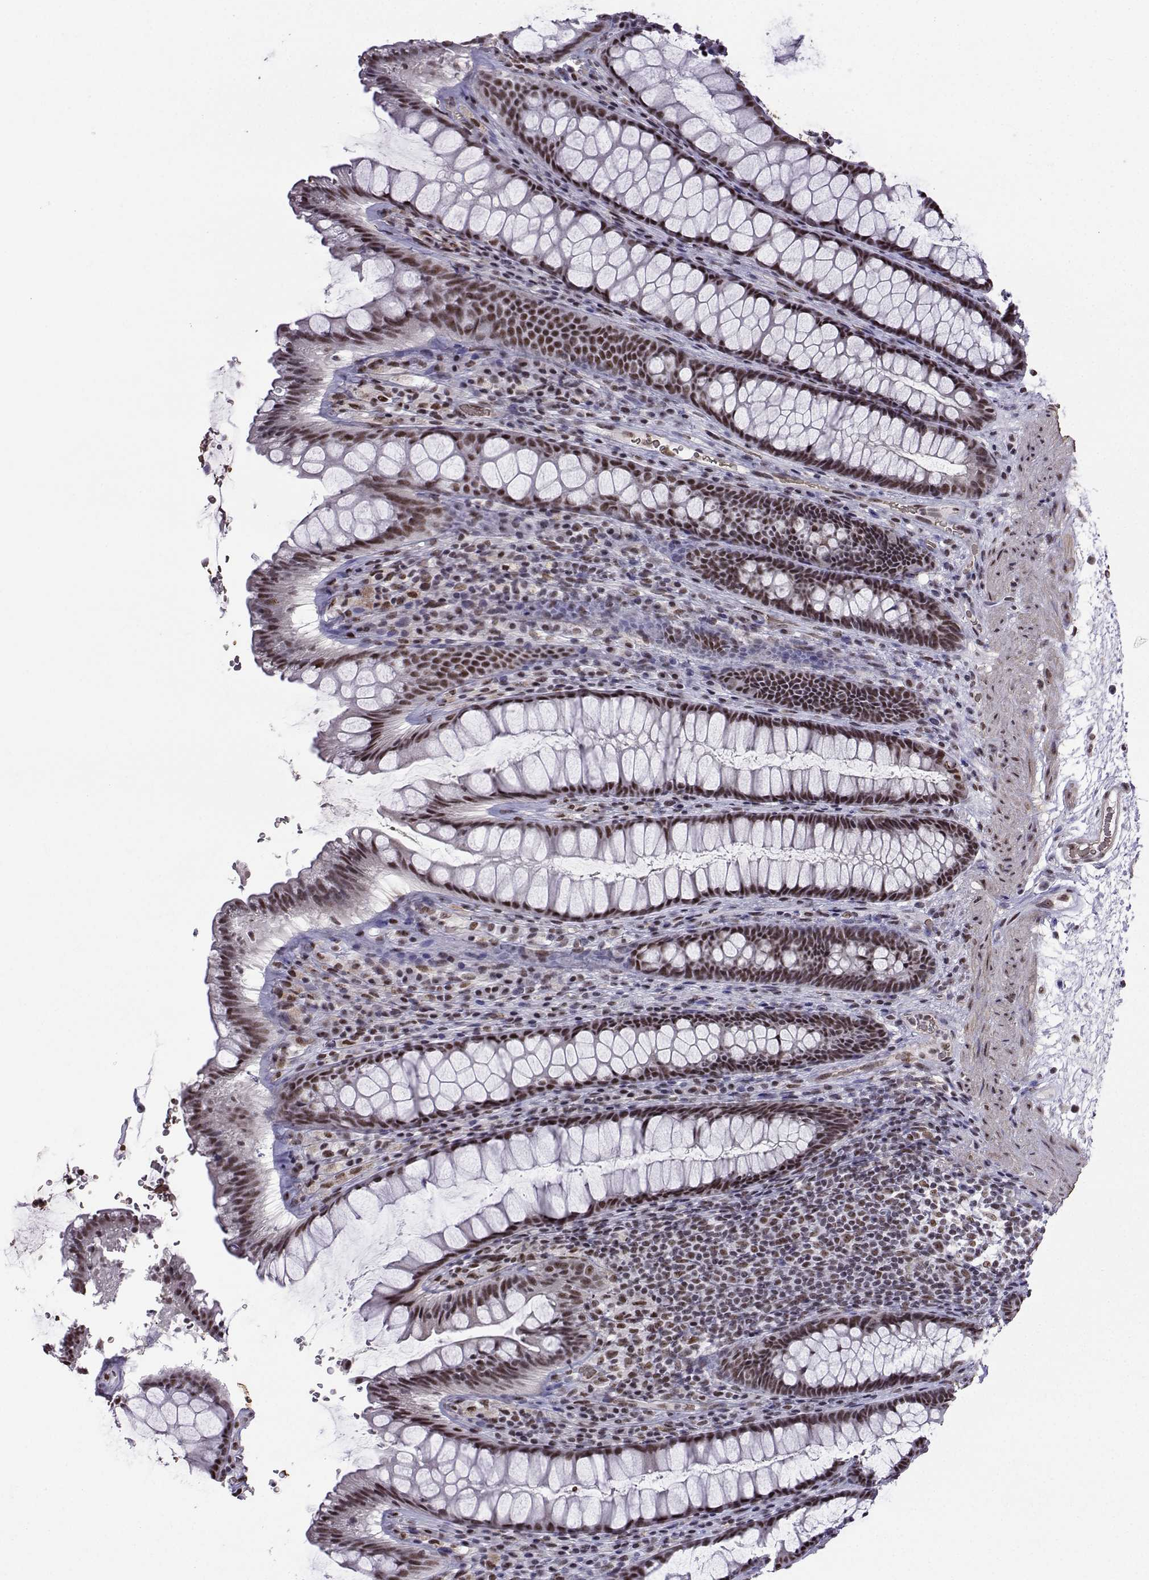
{"staining": {"intensity": "moderate", "quantity": ">75%", "location": "nuclear"}, "tissue": "rectum", "cell_type": "Glandular cells", "image_type": "normal", "snomed": [{"axis": "morphology", "description": "Normal tissue, NOS"}, {"axis": "topography", "description": "Rectum"}], "caption": "Protein staining of unremarkable rectum displays moderate nuclear staining in approximately >75% of glandular cells.", "gene": "CCNK", "patient": {"sex": "male", "age": 72}}